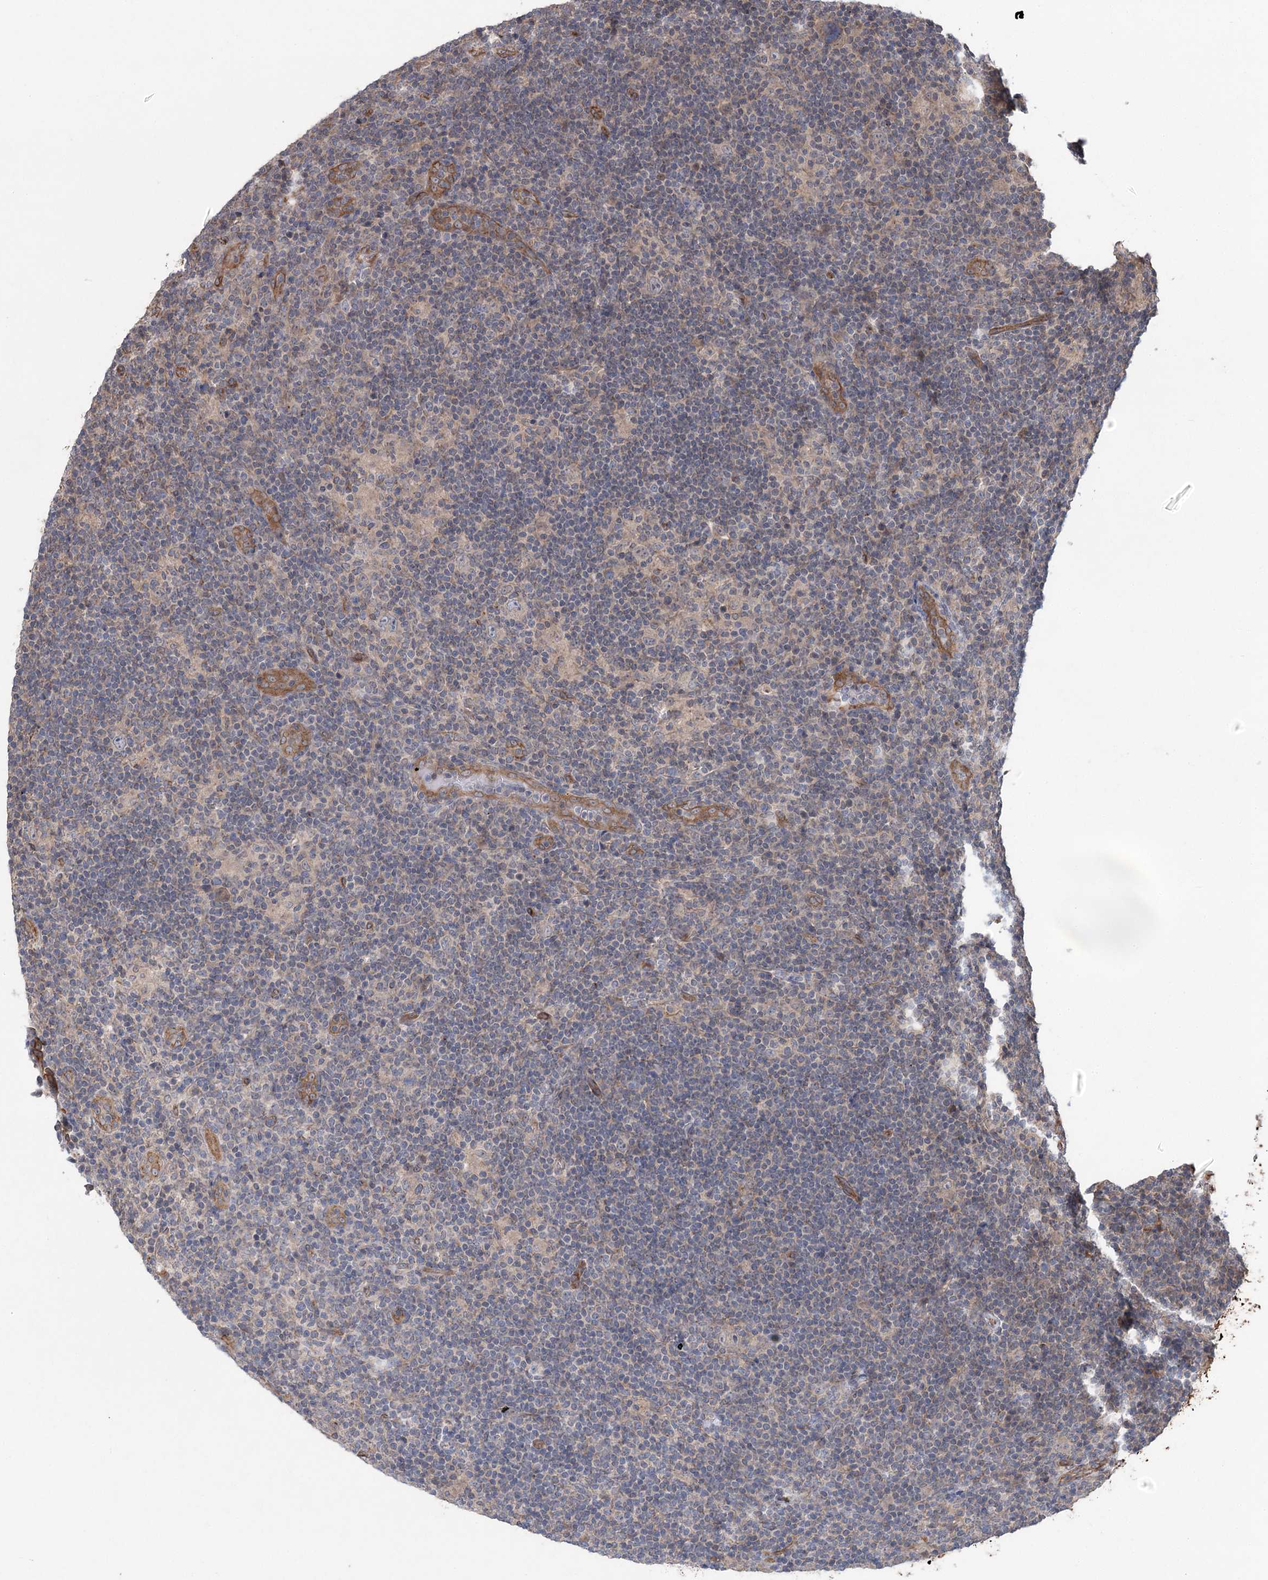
{"staining": {"intensity": "negative", "quantity": "none", "location": "none"}, "tissue": "lymphoma", "cell_type": "Tumor cells", "image_type": "cancer", "snomed": [{"axis": "morphology", "description": "Hodgkin's disease, NOS"}, {"axis": "topography", "description": "Lymph node"}], "caption": "The photomicrograph shows no significant staining in tumor cells of lymphoma. (DAB IHC visualized using brightfield microscopy, high magnification).", "gene": "RWDD4", "patient": {"sex": "female", "age": 57}}